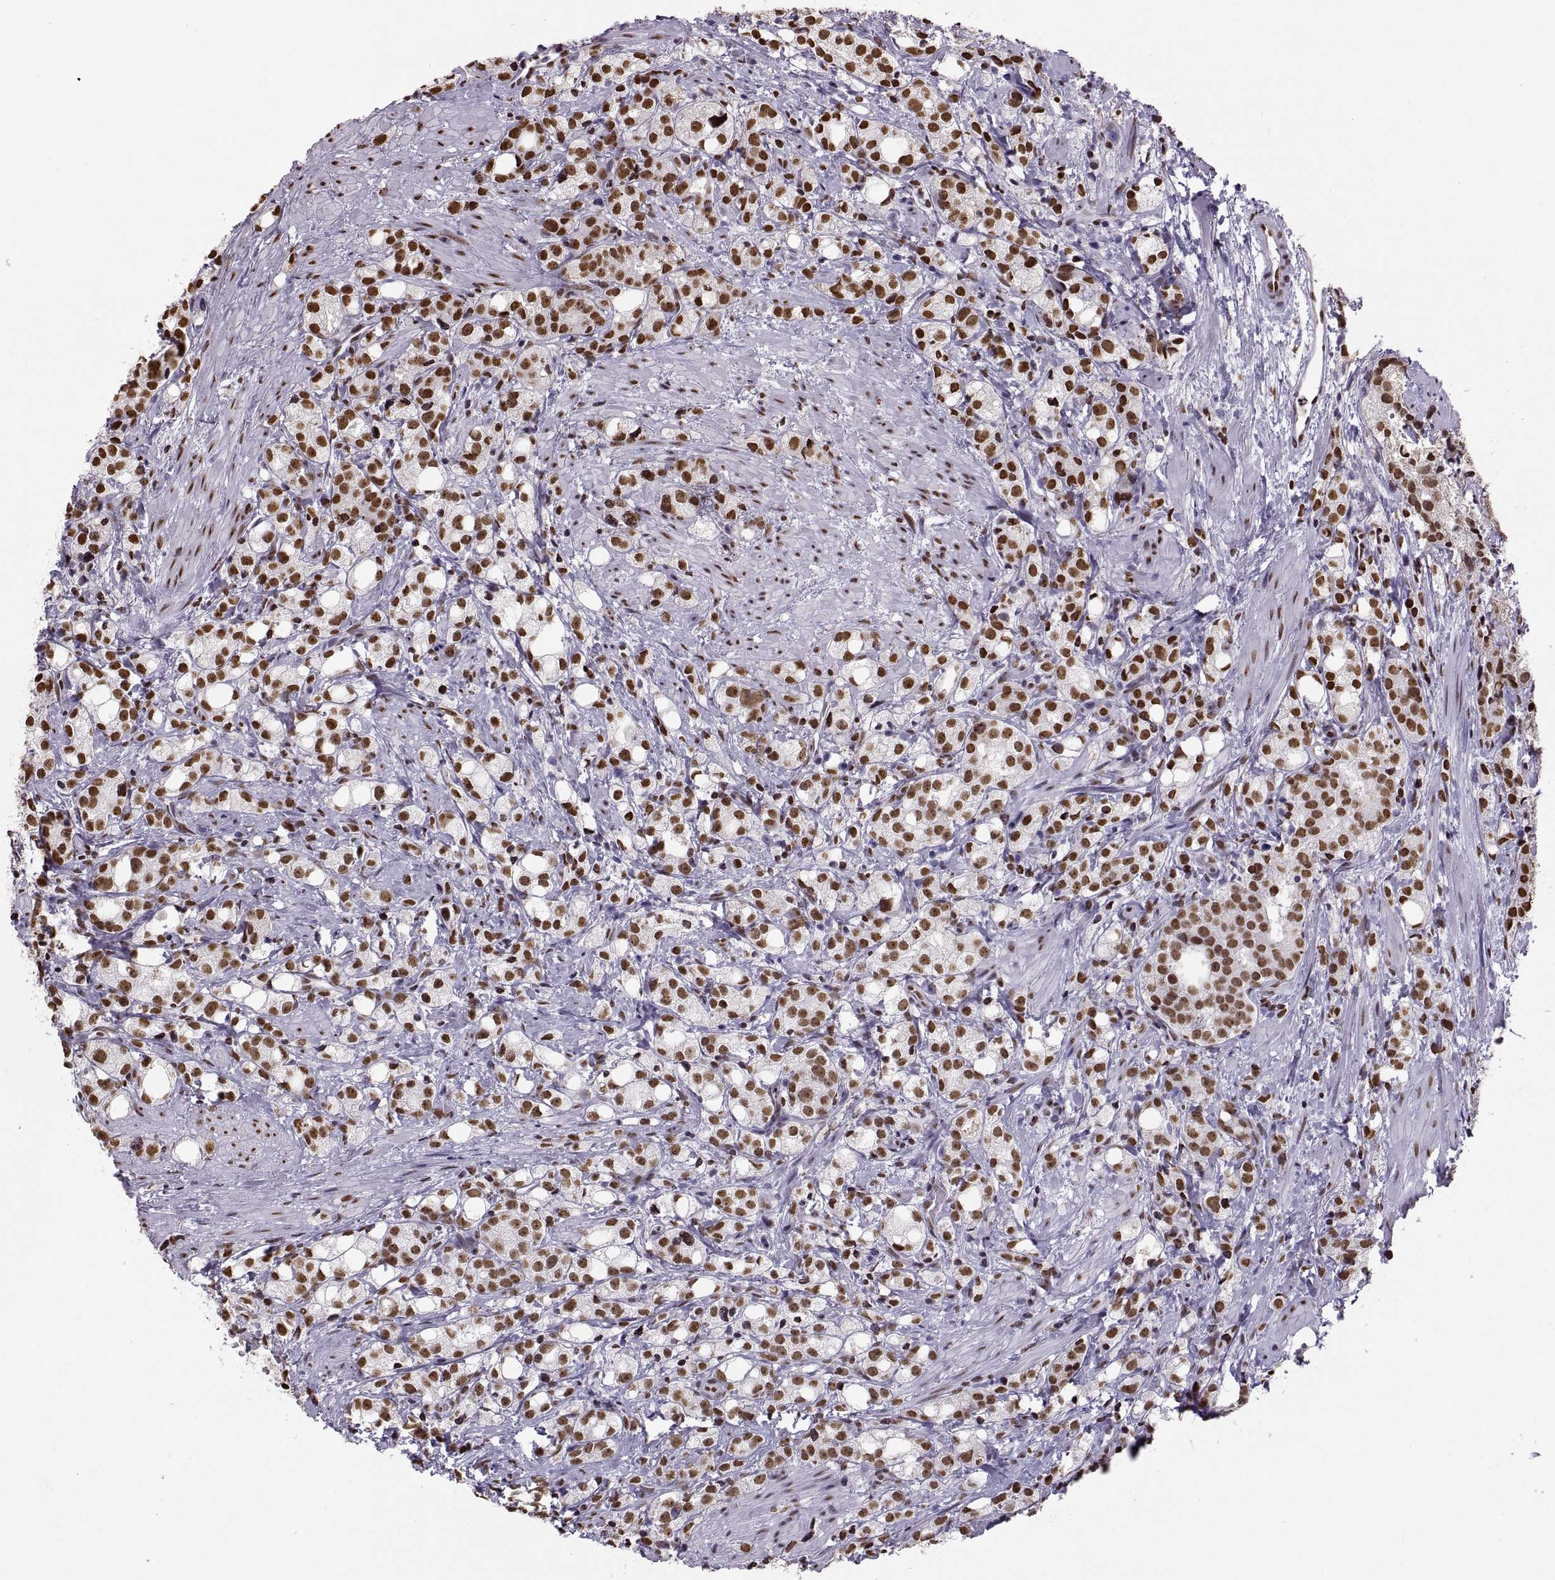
{"staining": {"intensity": "strong", "quantity": "25%-75%", "location": "nuclear"}, "tissue": "prostate cancer", "cell_type": "Tumor cells", "image_type": "cancer", "snomed": [{"axis": "morphology", "description": "Adenocarcinoma, High grade"}, {"axis": "topography", "description": "Prostate"}], "caption": "A brown stain shows strong nuclear positivity of a protein in human prostate cancer tumor cells. (IHC, brightfield microscopy, high magnification).", "gene": "SNAI1", "patient": {"sex": "male", "age": 53}}